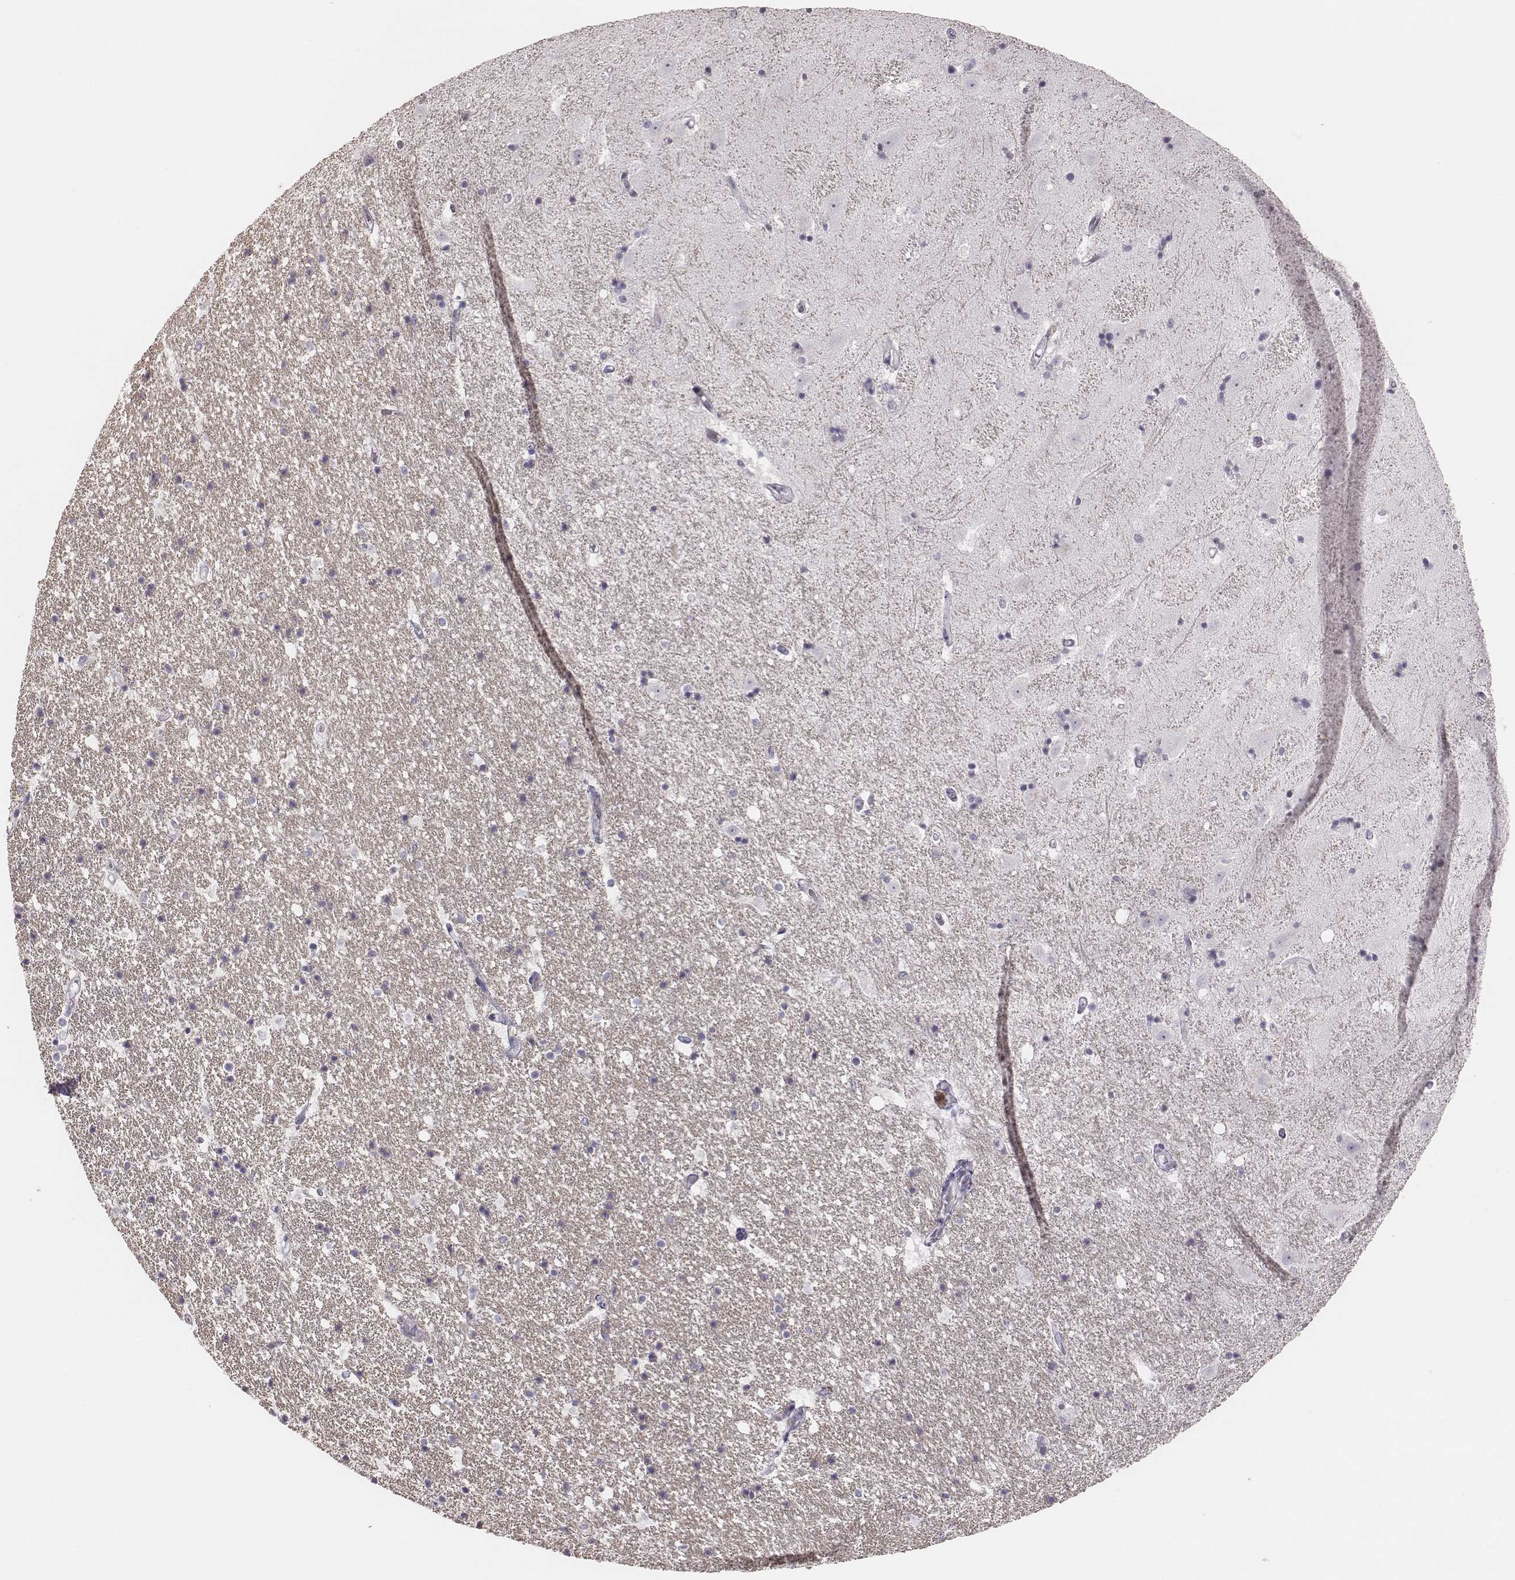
{"staining": {"intensity": "negative", "quantity": "none", "location": "none"}, "tissue": "hippocampus", "cell_type": "Glial cells", "image_type": "normal", "snomed": [{"axis": "morphology", "description": "Normal tissue, NOS"}, {"axis": "topography", "description": "Hippocampus"}], "caption": "This is an immunohistochemistry photomicrograph of benign human hippocampus. There is no staining in glial cells.", "gene": "PBK", "patient": {"sex": "male", "age": 49}}